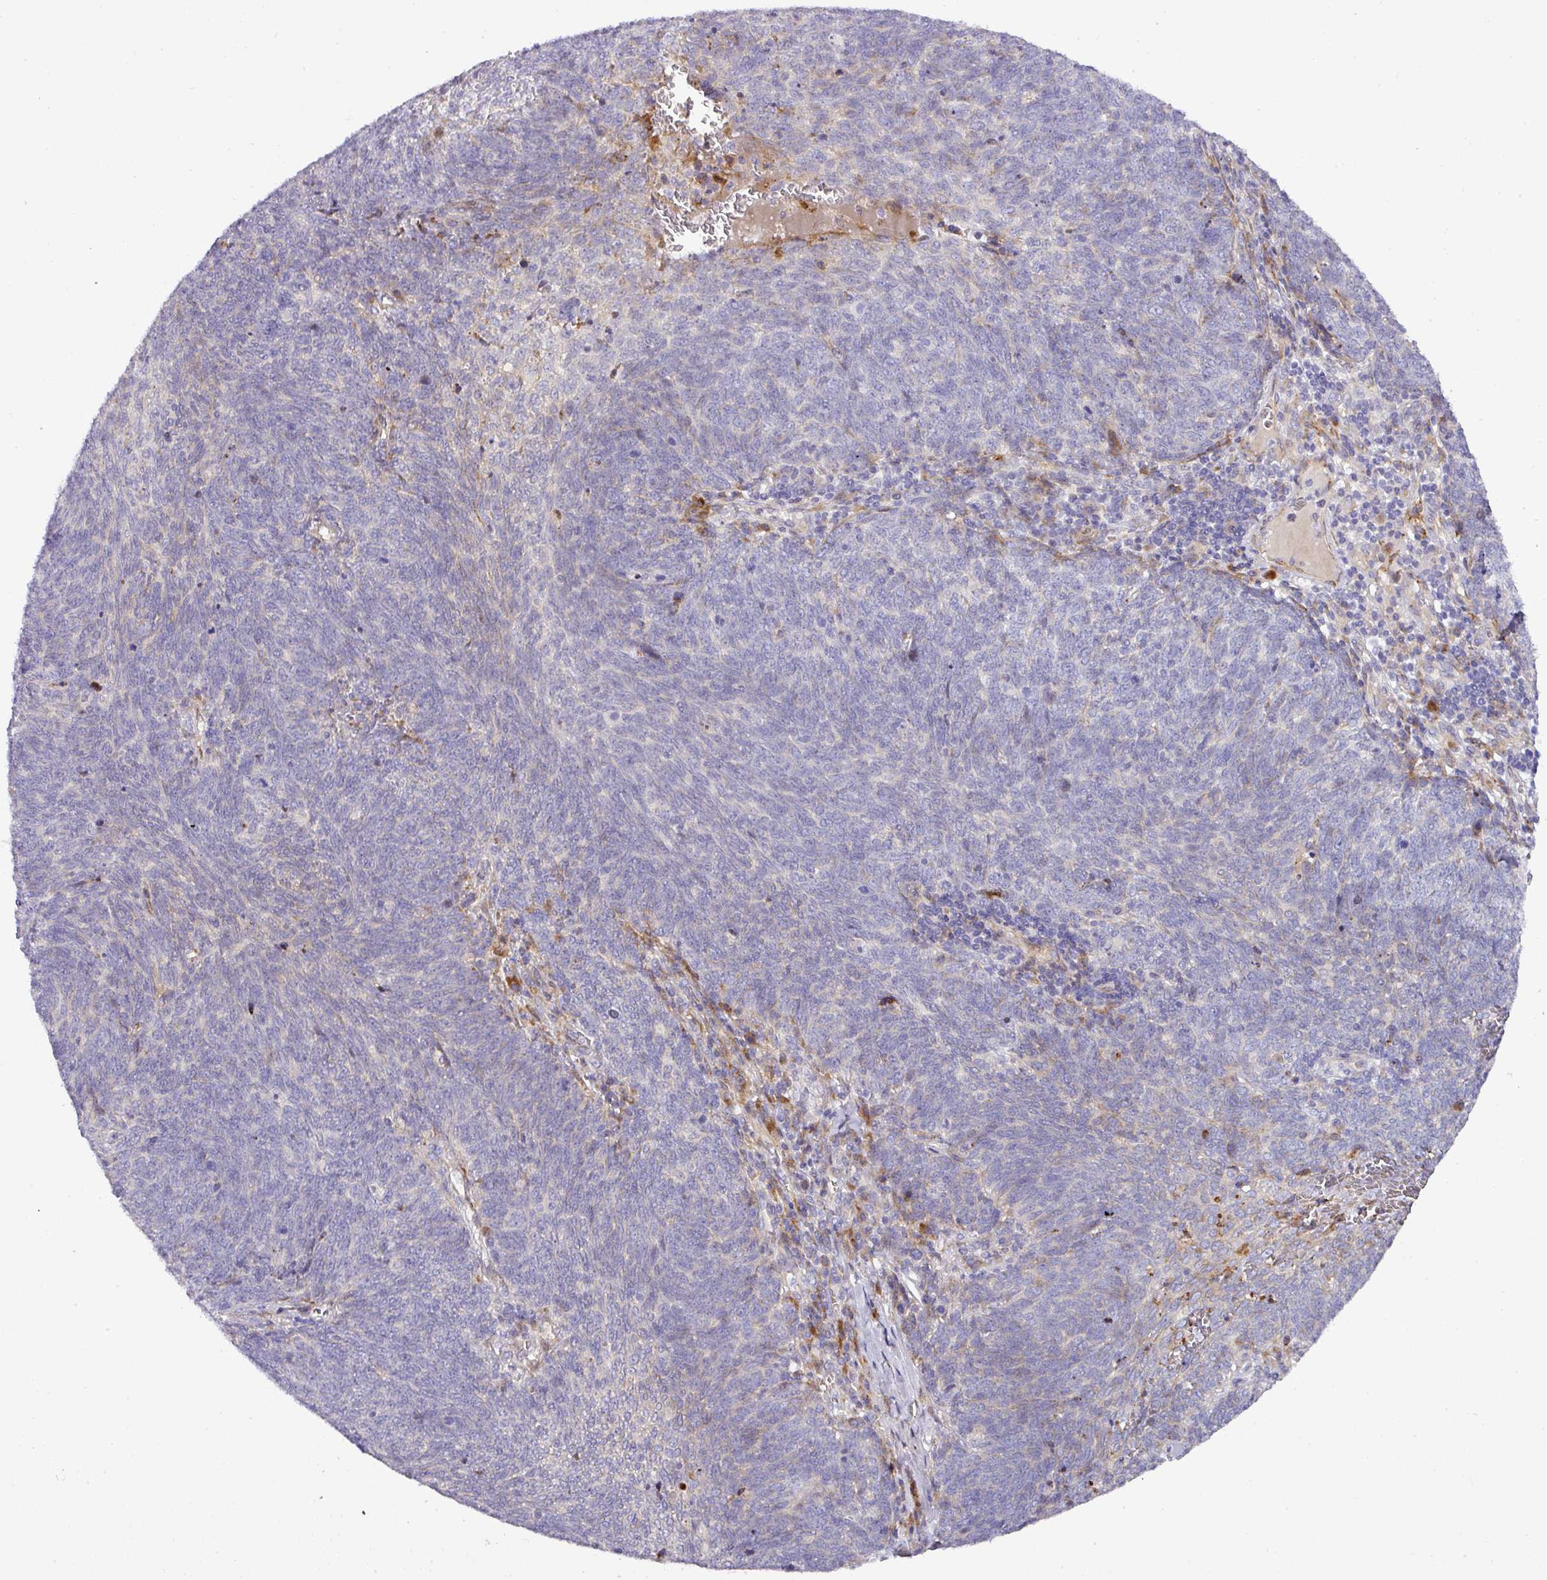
{"staining": {"intensity": "negative", "quantity": "none", "location": "none"}, "tissue": "lung cancer", "cell_type": "Tumor cells", "image_type": "cancer", "snomed": [{"axis": "morphology", "description": "Squamous cell carcinoma, NOS"}, {"axis": "topography", "description": "Lung"}], "caption": "Tumor cells are negative for protein expression in human squamous cell carcinoma (lung). (DAB (3,3'-diaminobenzidine) IHC, high magnification).", "gene": "ATP6V1F", "patient": {"sex": "female", "age": 72}}